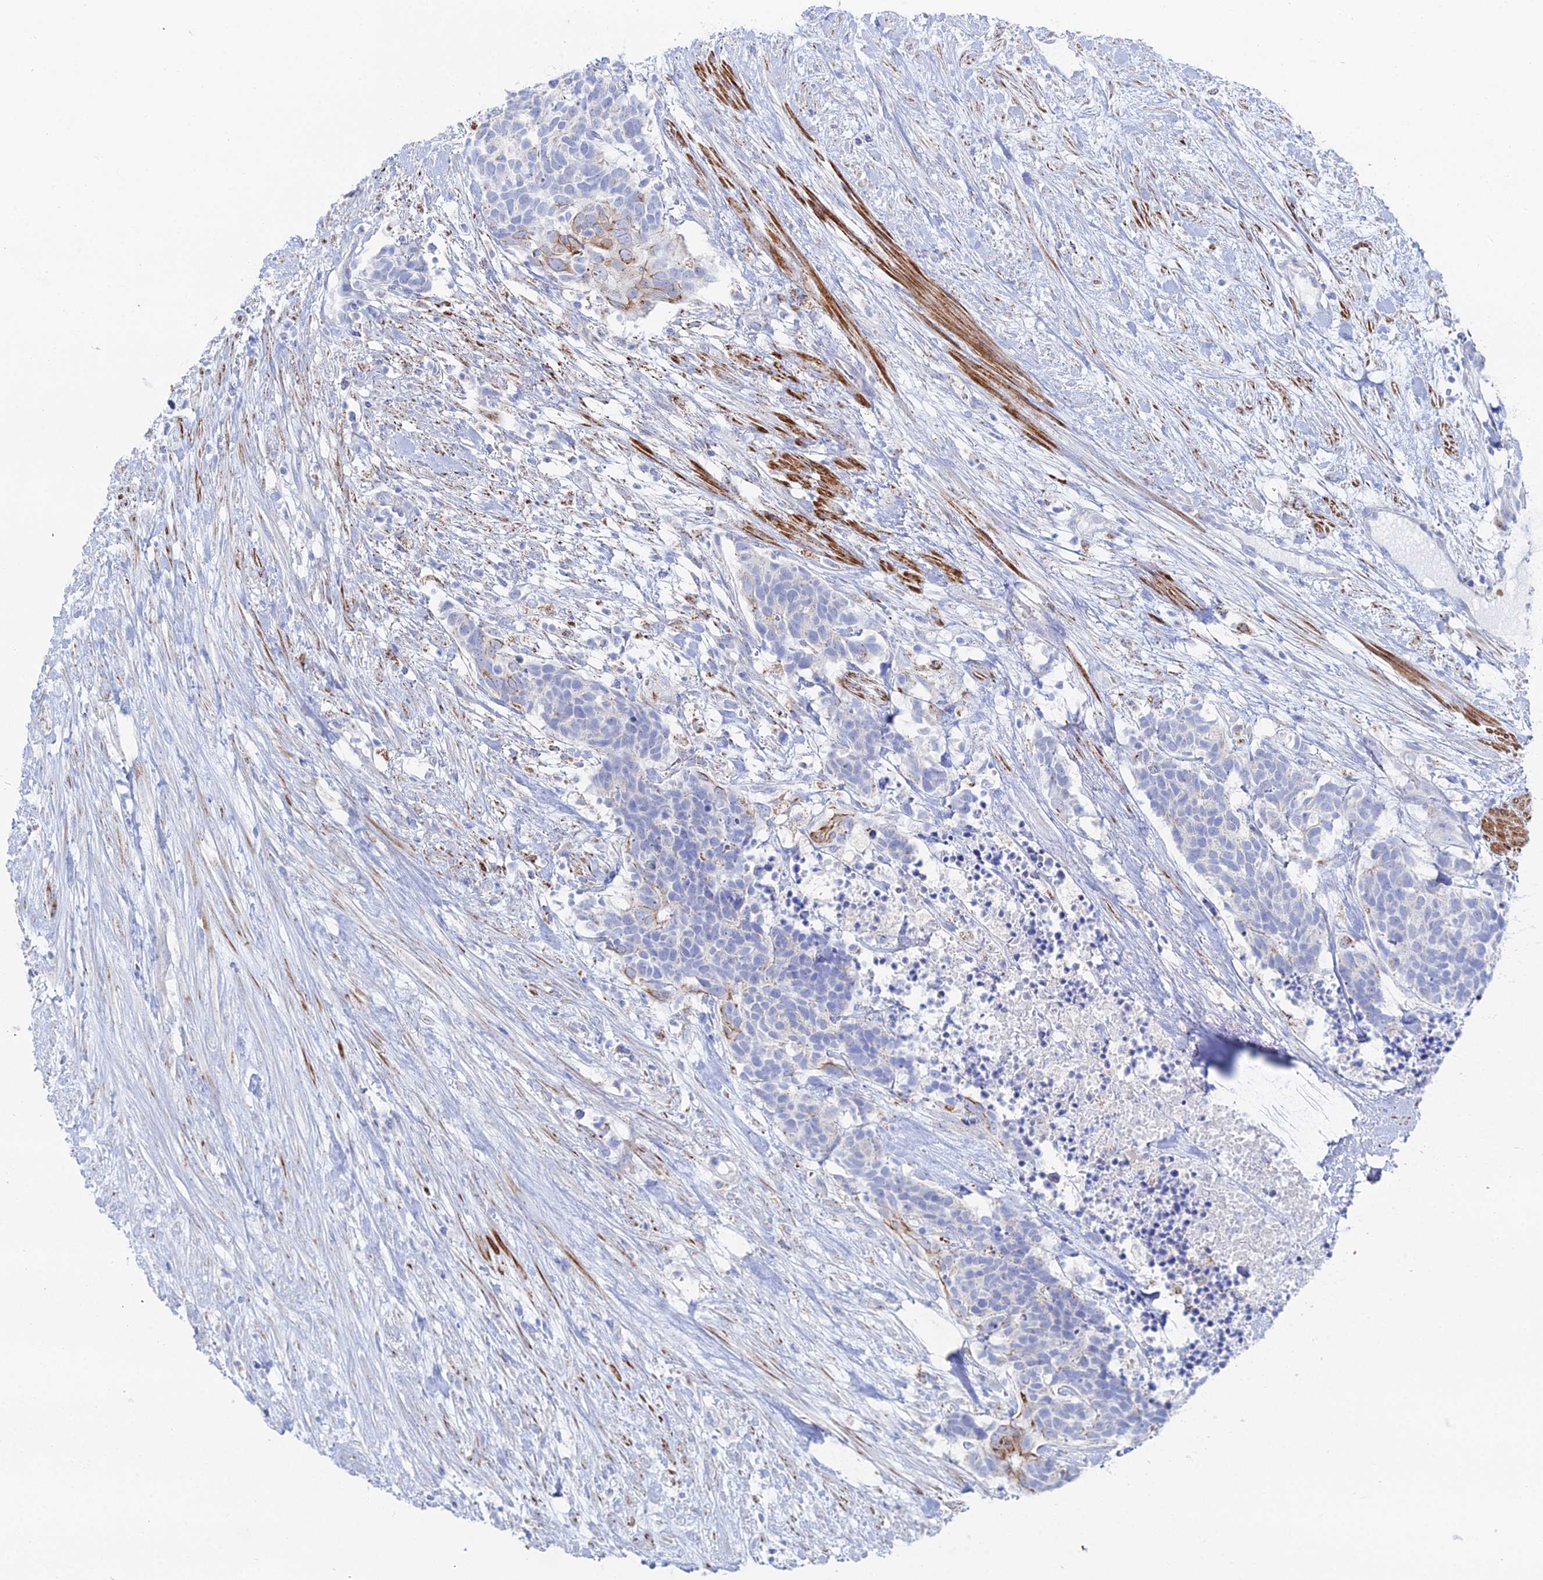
{"staining": {"intensity": "negative", "quantity": "none", "location": "none"}, "tissue": "carcinoid", "cell_type": "Tumor cells", "image_type": "cancer", "snomed": [{"axis": "morphology", "description": "Carcinoma, NOS"}, {"axis": "morphology", "description": "Carcinoid, malignant, NOS"}, {"axis": "topography", "description": "Prostate"}], "caption": "Immunohistochemistry (IHC) of human carcinoma demonstrates no expression in tumor cells.", "gene": "DHX34", "patient": {"sex": "male", "age": 57}}